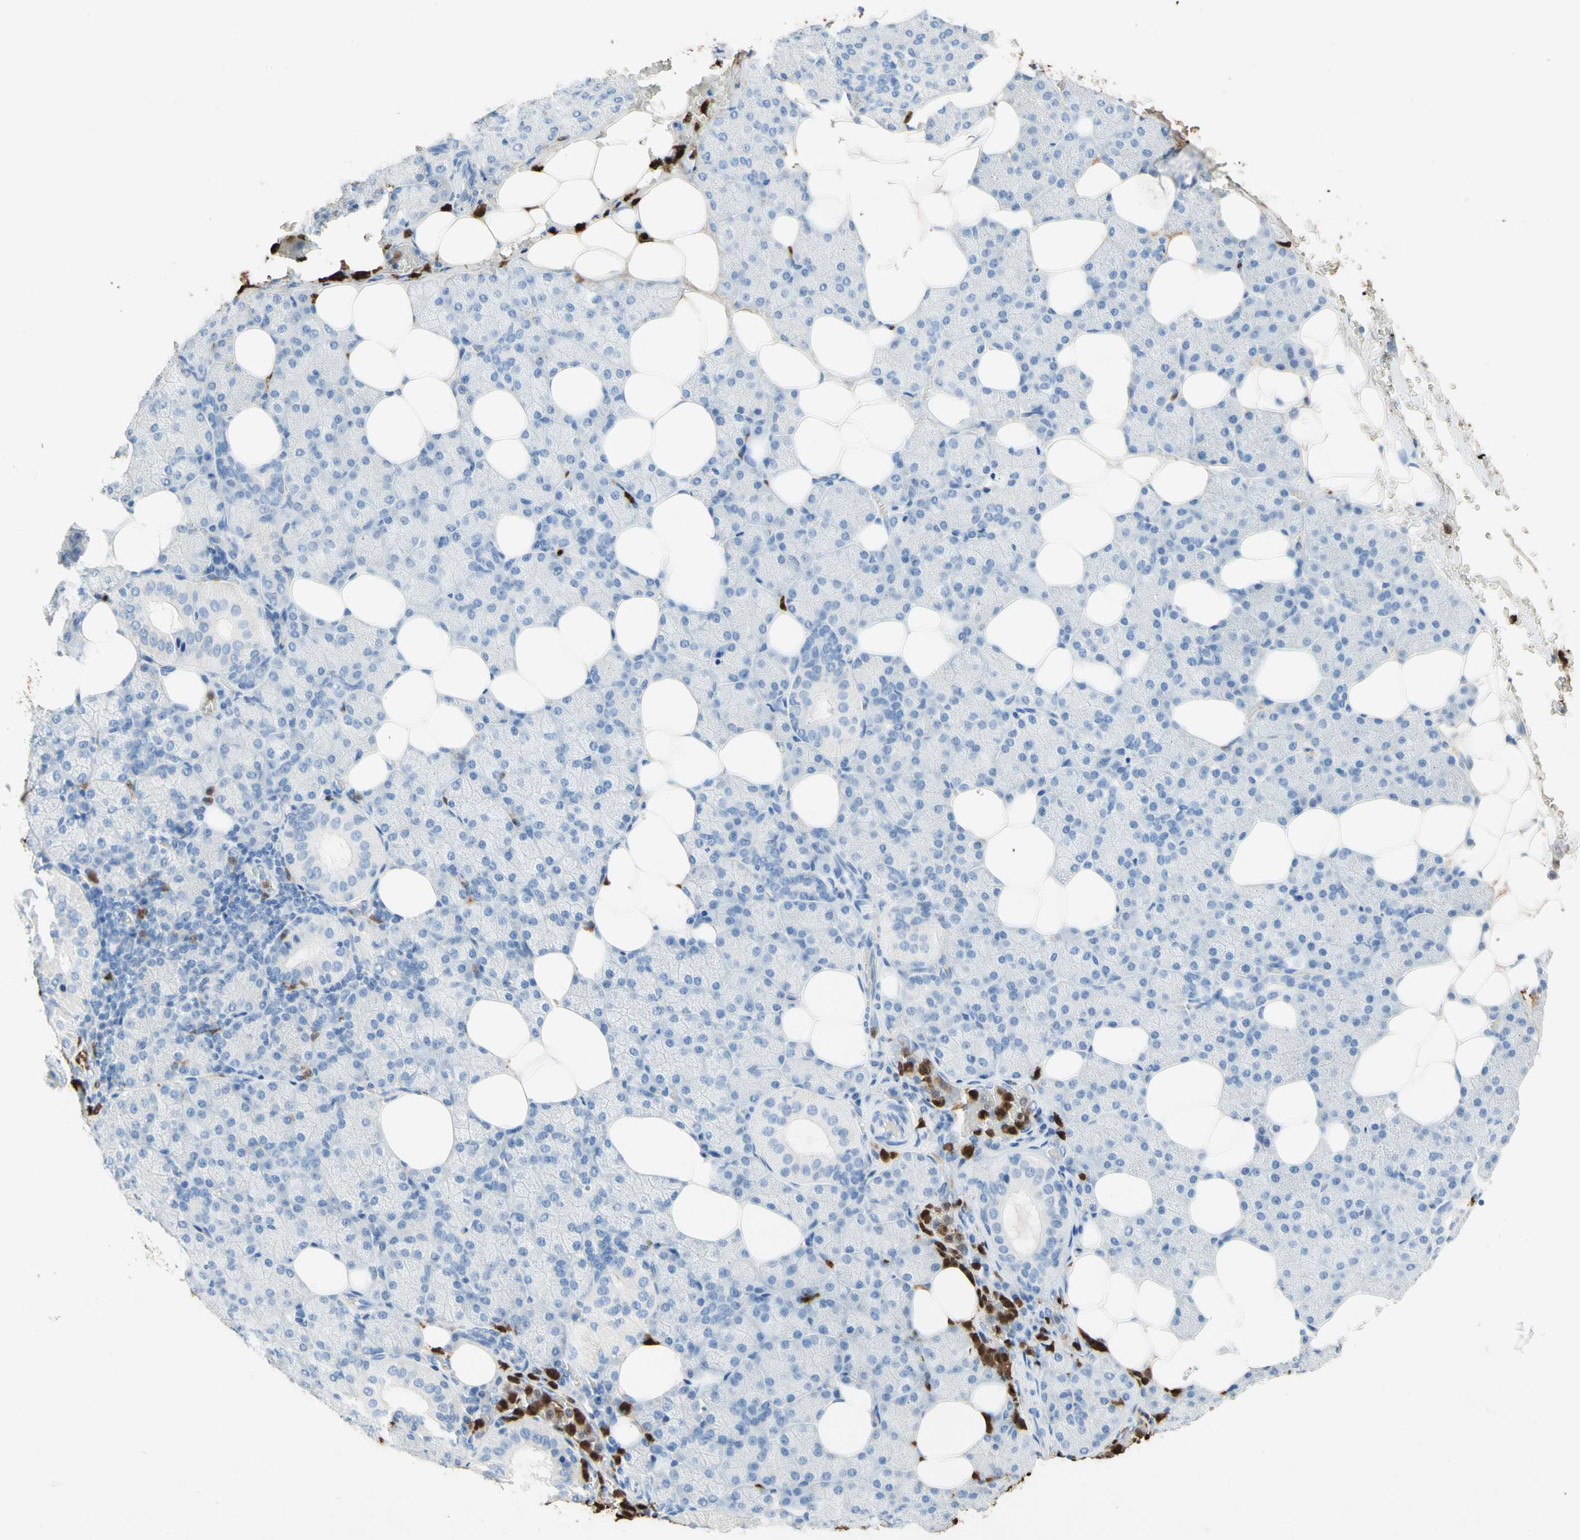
{"staining": {"intensity": "negative", "quantity": "none", "location": "none"}, "tissue": "salivary gland", "cell_type": "Glandular cells", "image_type": "normal", "snomed": [{"axis": "morphology", "description": "Normal tissue, NOS"}, {"axis": "topography", "description": "Lymph node"}, {"axis": "topography", "description": "Salivary gland"}], "caption": "DAB immunohistochemical staining of normal salivary gland reveals no significant staining in glandular cells. (Stains: DAB immunohistochemistry with hematoxylin counter stain, Microscopy: brightfield microscopy at high magnification).", "gene": "NFKBIZ", "patient": {"sex": "male", "age": 8}}